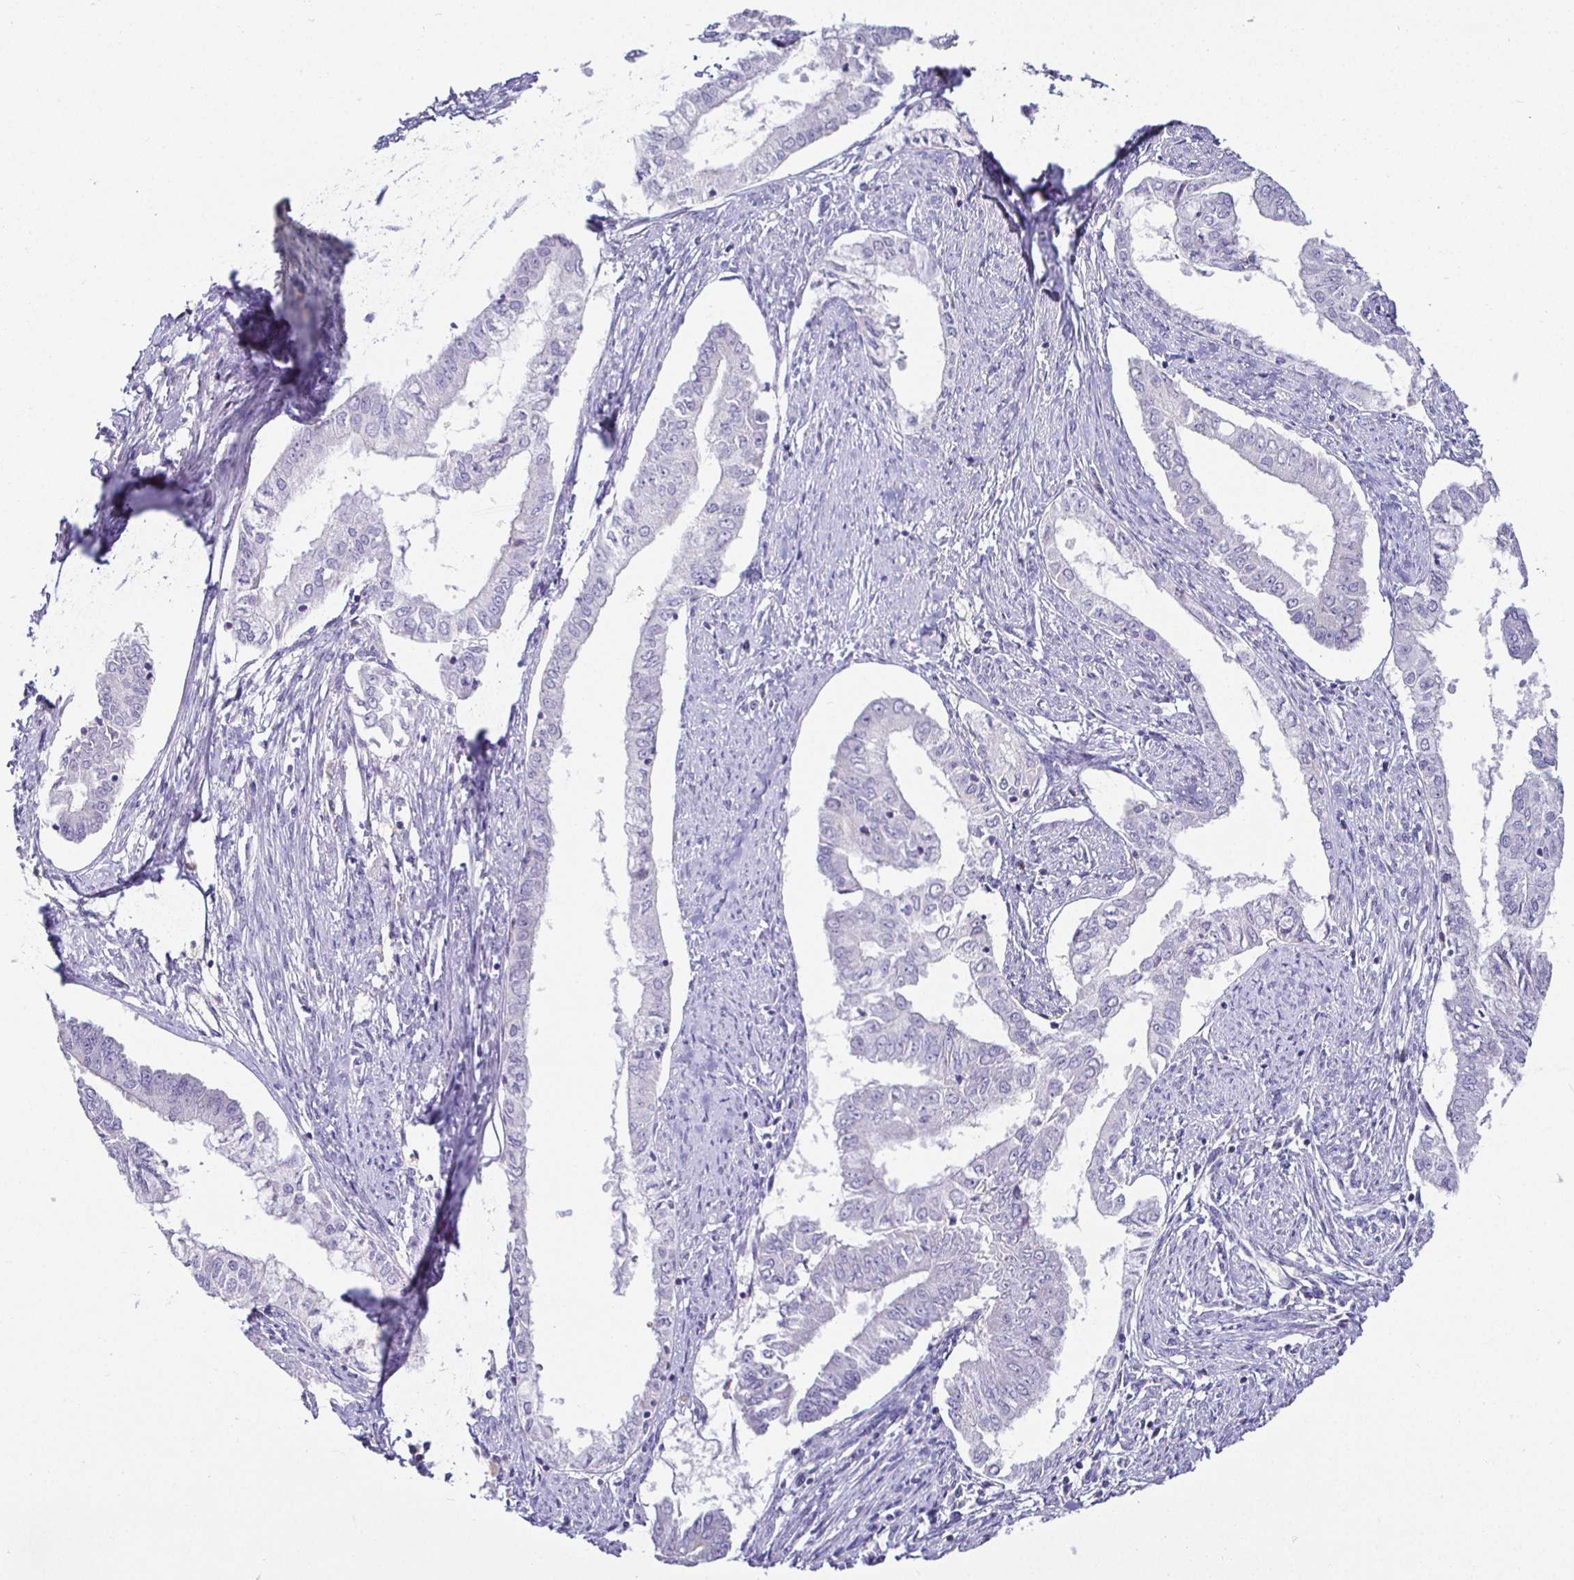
{"staining": {"intensity": "negative", "quantity": "none", "location": "none"}, "tissue": "endometrial cancer", "cell_type": "Tumor cells", "image_type": "cancer", "snomed": [{"axis": "morphology", "description": "Adenocarcinoma, NOS"}, {"axis": "topography", "description": "Endometrium"}], "caption": "Human endometrial adenocarcinoma stained for a protein using immunohistochemistry reveals no expression in tumor cells.", "gene": "SIRPA", "patient": {"sex": "female", "age": 76}}